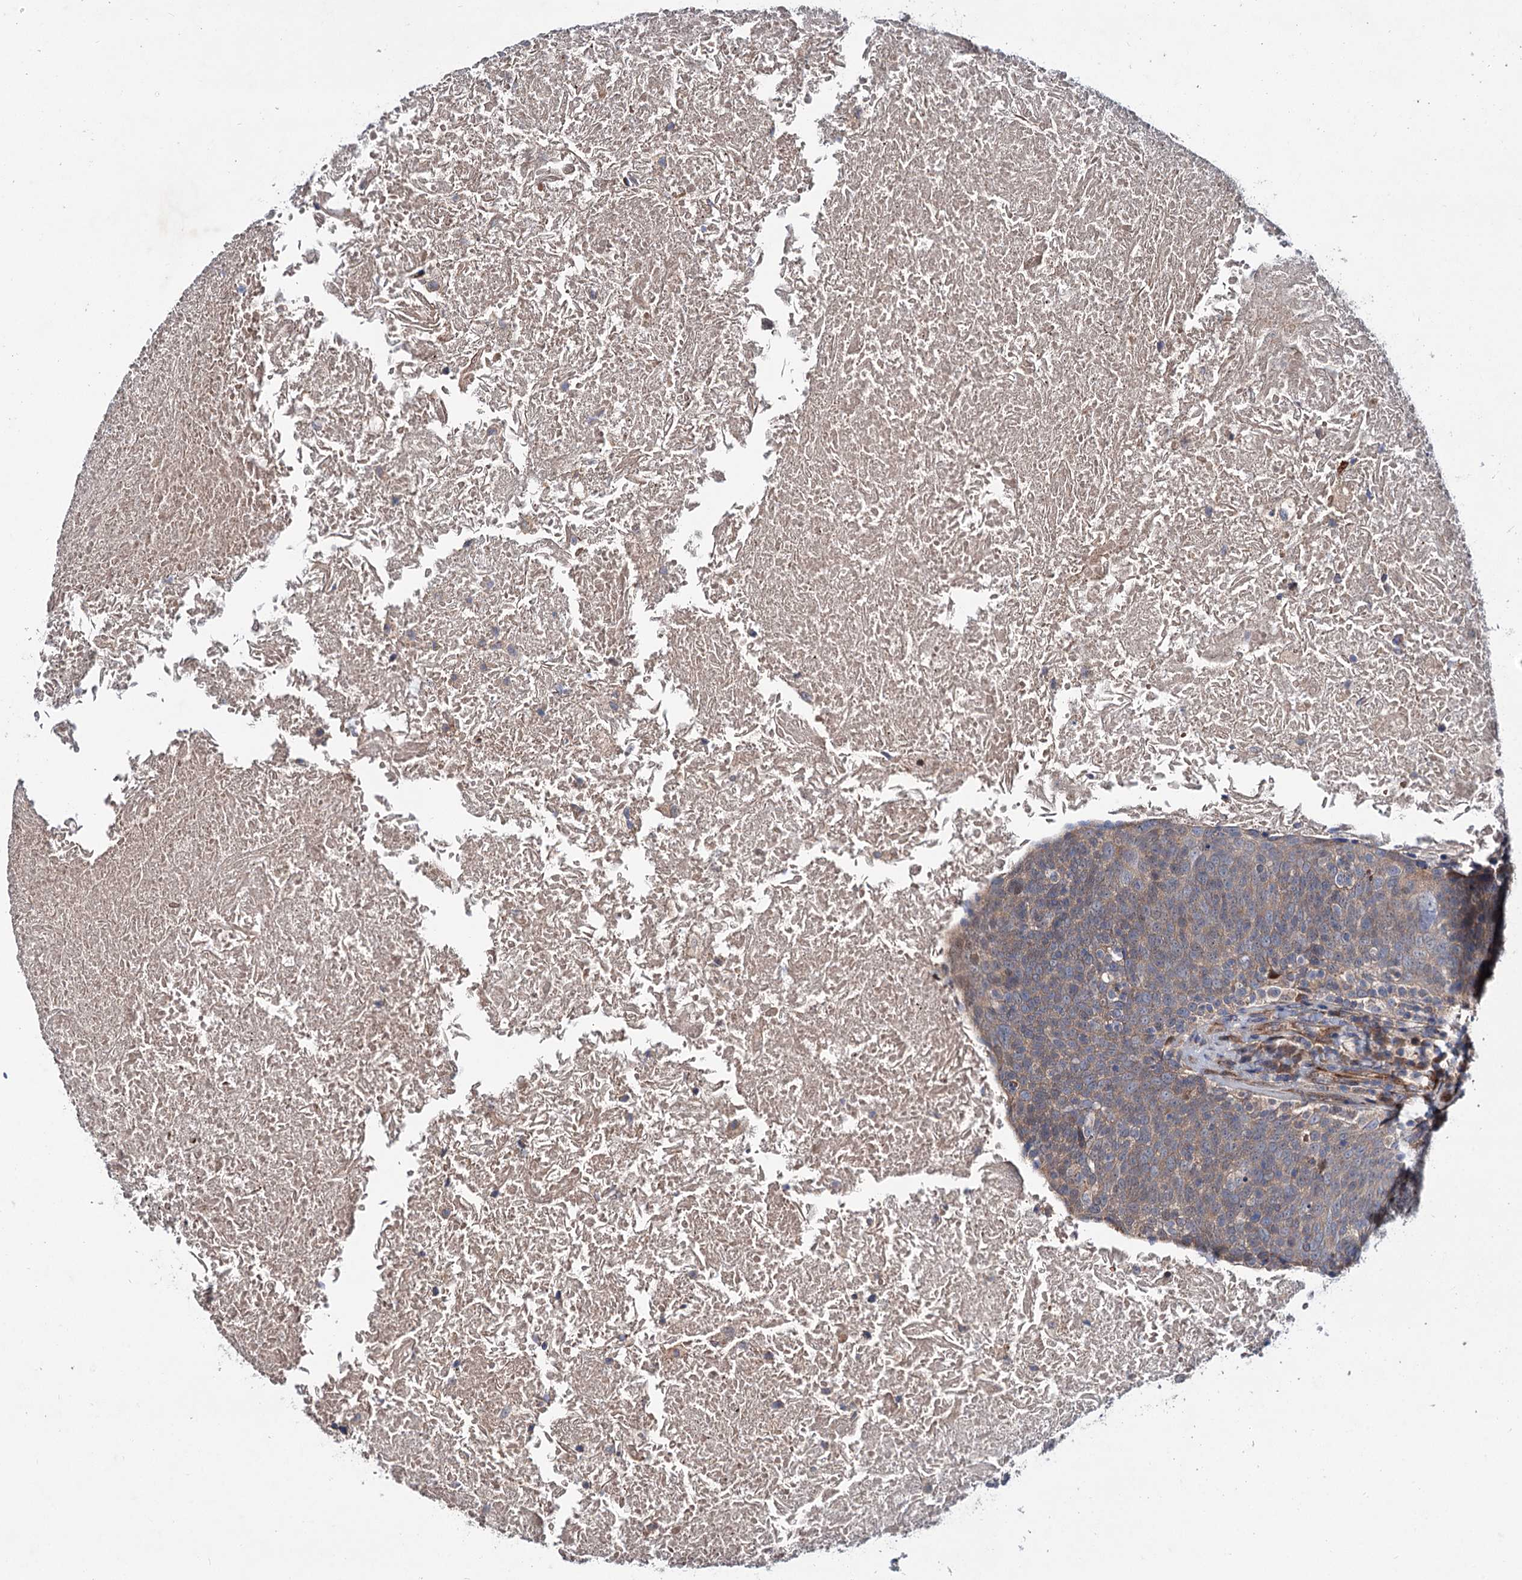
{"staining": {"intensity": "weak", "quantity": "25%-75%", "location": "cytoplasmic/membranous"}, "tissue": "head and neck cancer", "cell_type": "Tumor cells", "image_type": "cancer", "snomed": [{"axis": "morphology", "description": "Squamous cell carcinoma, NOS"}, {"axis": "morphology", "description": "Squamous cell carcinoma, metastatic, NOS"}, {"axis": "topography", "description": "Lymph node"}, {"axis": "topography", "description": "Head-Neck"}], "caption": "Head and neck cancer was stained to show a protein in brown. There is low levels of weak cytoplasmic/membranous expression in approximately 25%-75% of tumor cells.", "gene": "PTDSS2", "patient": {"sex": "male", "age": 62}}